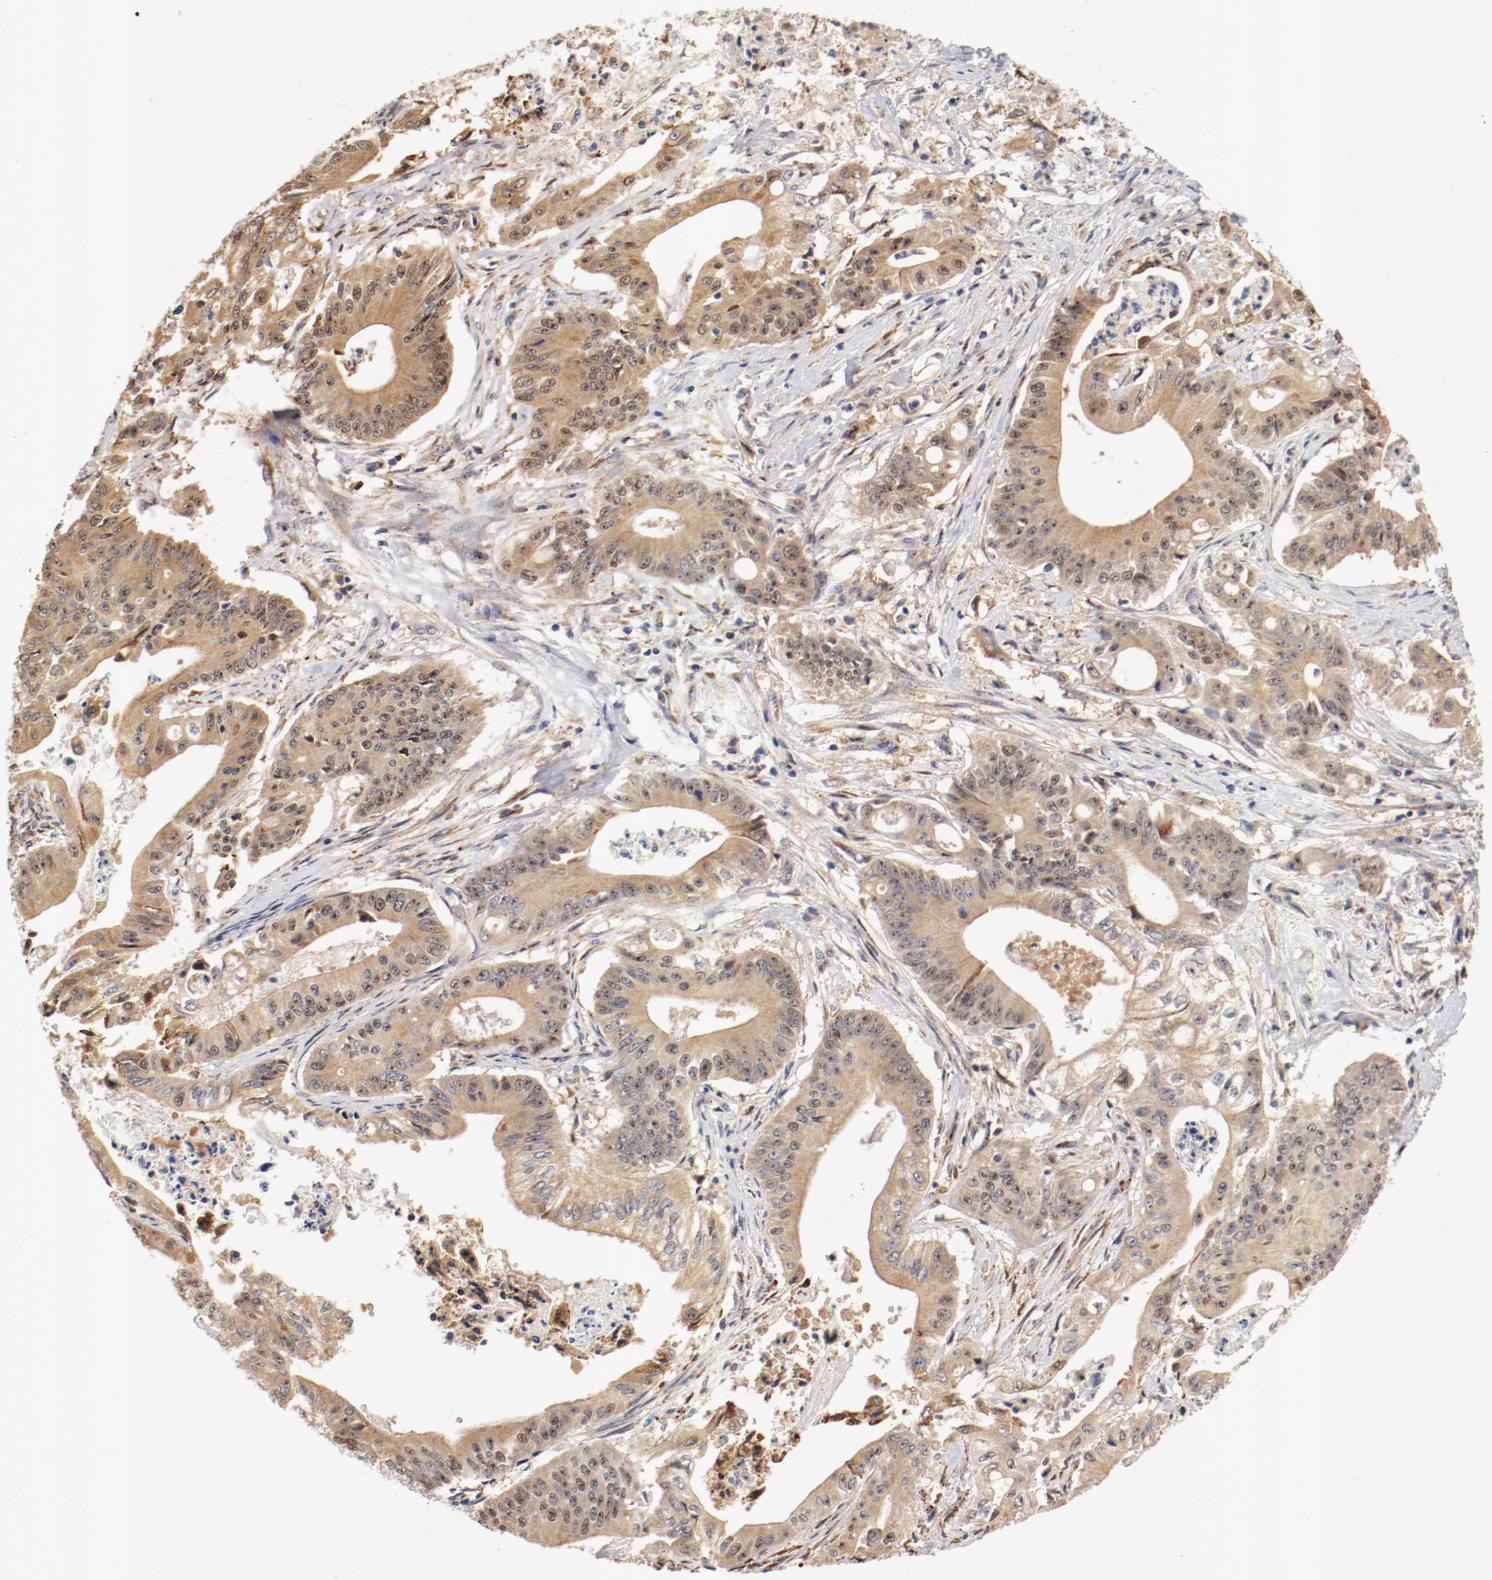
{"staining": {"intensity": "moderate", "quantity": ">75%", "location": "cytoplasmic/membranous"}, "tissue": "pancreatic cancer", "cell_type": "Tumor cells", "image_type": "cancer", "snomed": [{"axis": "morphology", "description": "Normal tissue, NOS"}, {"axis": "topography", "description": "Lymph node"}], "caption": "A high-resolution image shows immunohistochemistry staining of pancreatic cancer, which shows moderate cytoplasmic/membranous expression in about >75% of tumor cells.", "gene": "TNFSF13", "patient": {"sex": "male", "age": 62}}